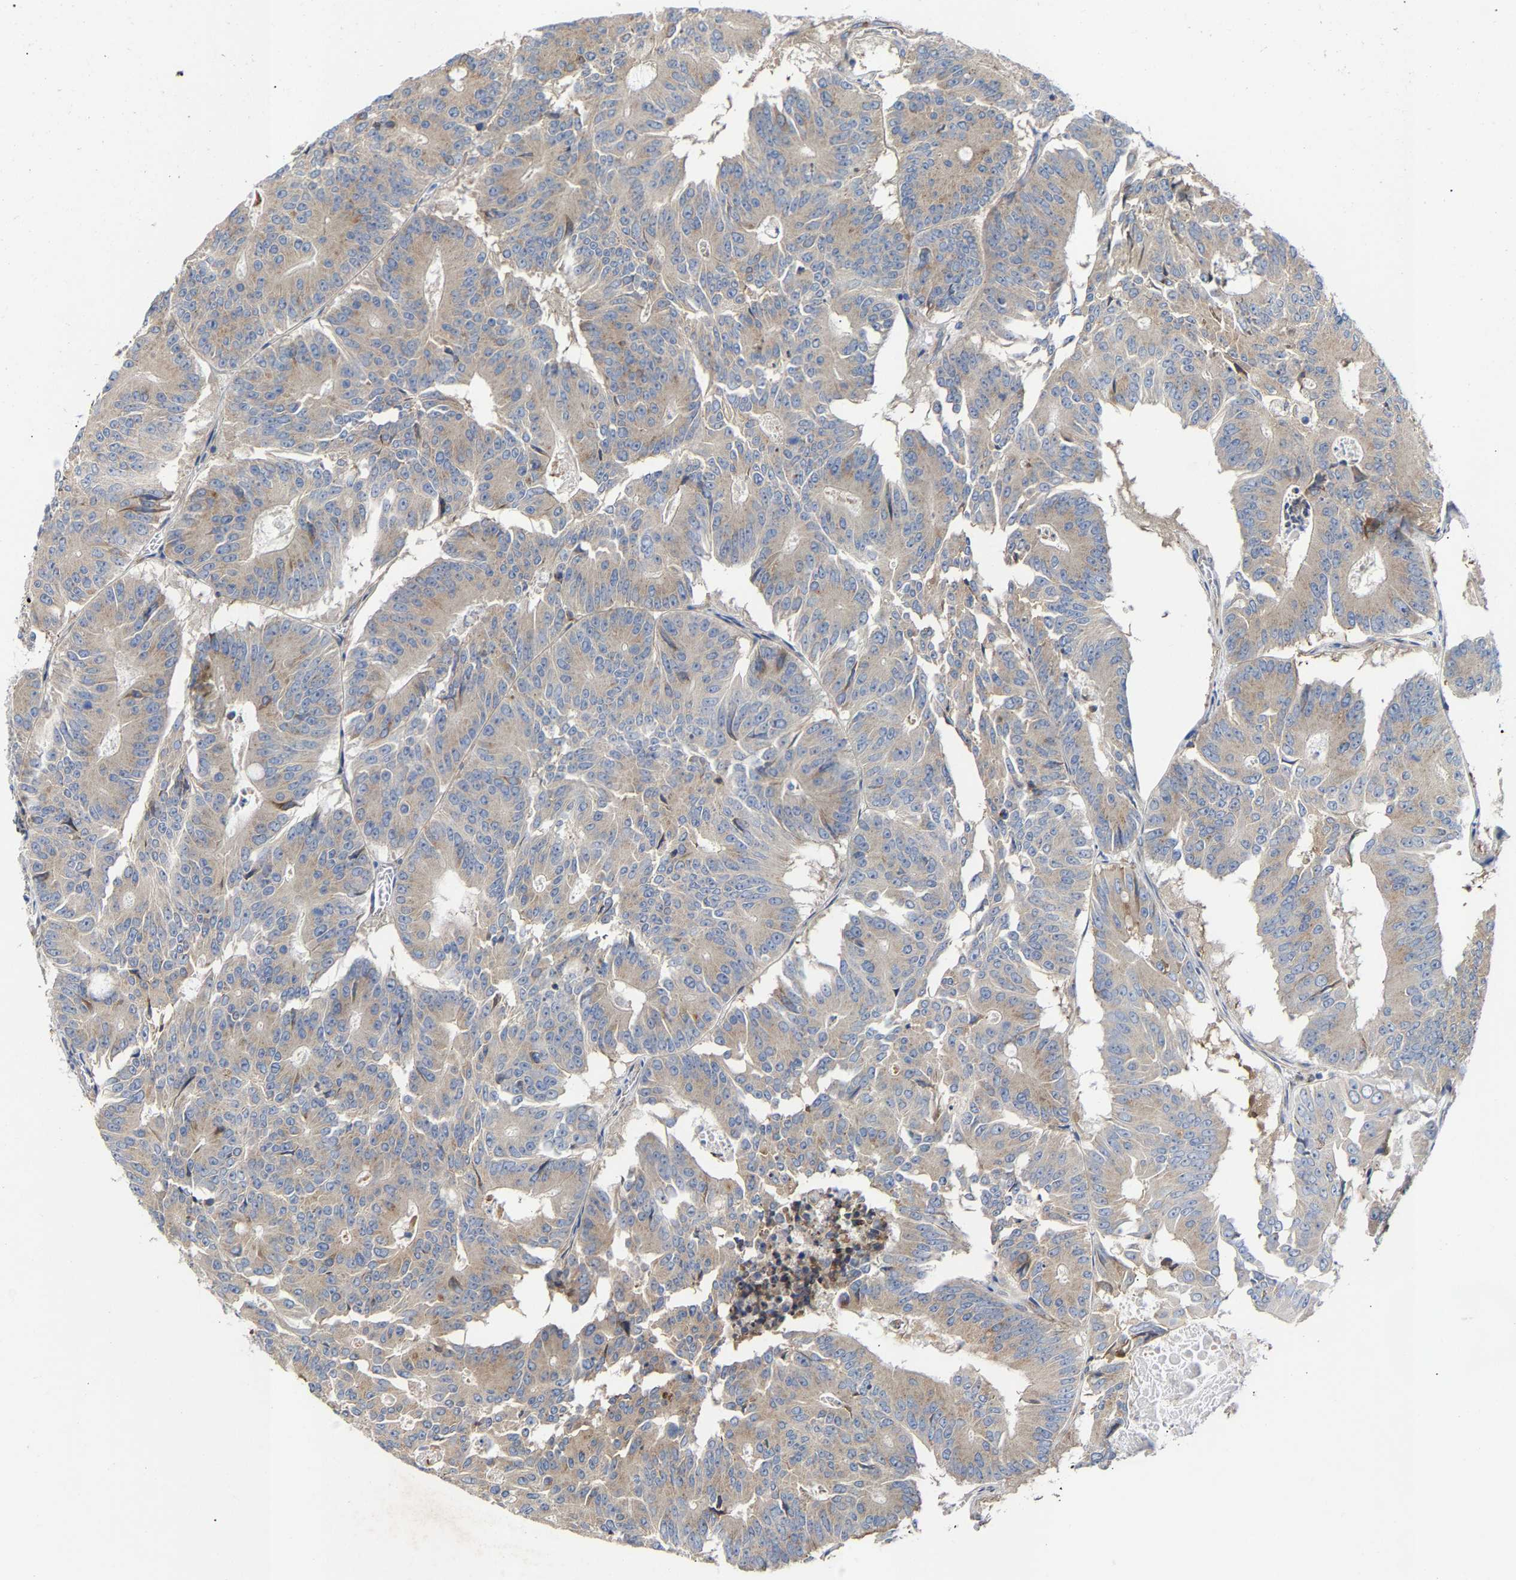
{"staining": {"intensity": "weak", "quantity": "<25%", "location": "cytoplasmic/membranous"}, "tissue": "colorectal cancer", "cell_type": "Tumor cells", "image_type": "cancer", "snomed": [{"axis": "morphology", "description": "Adenocarcinoma, NOS"}, {"axis": "topography", "description": "Colon"}], "caption": "IHC of human colorectal cancer shows no expression in tumor cells.", "gene": "PPP1R15A", "patient": {"sex": "male", "age": 87}}